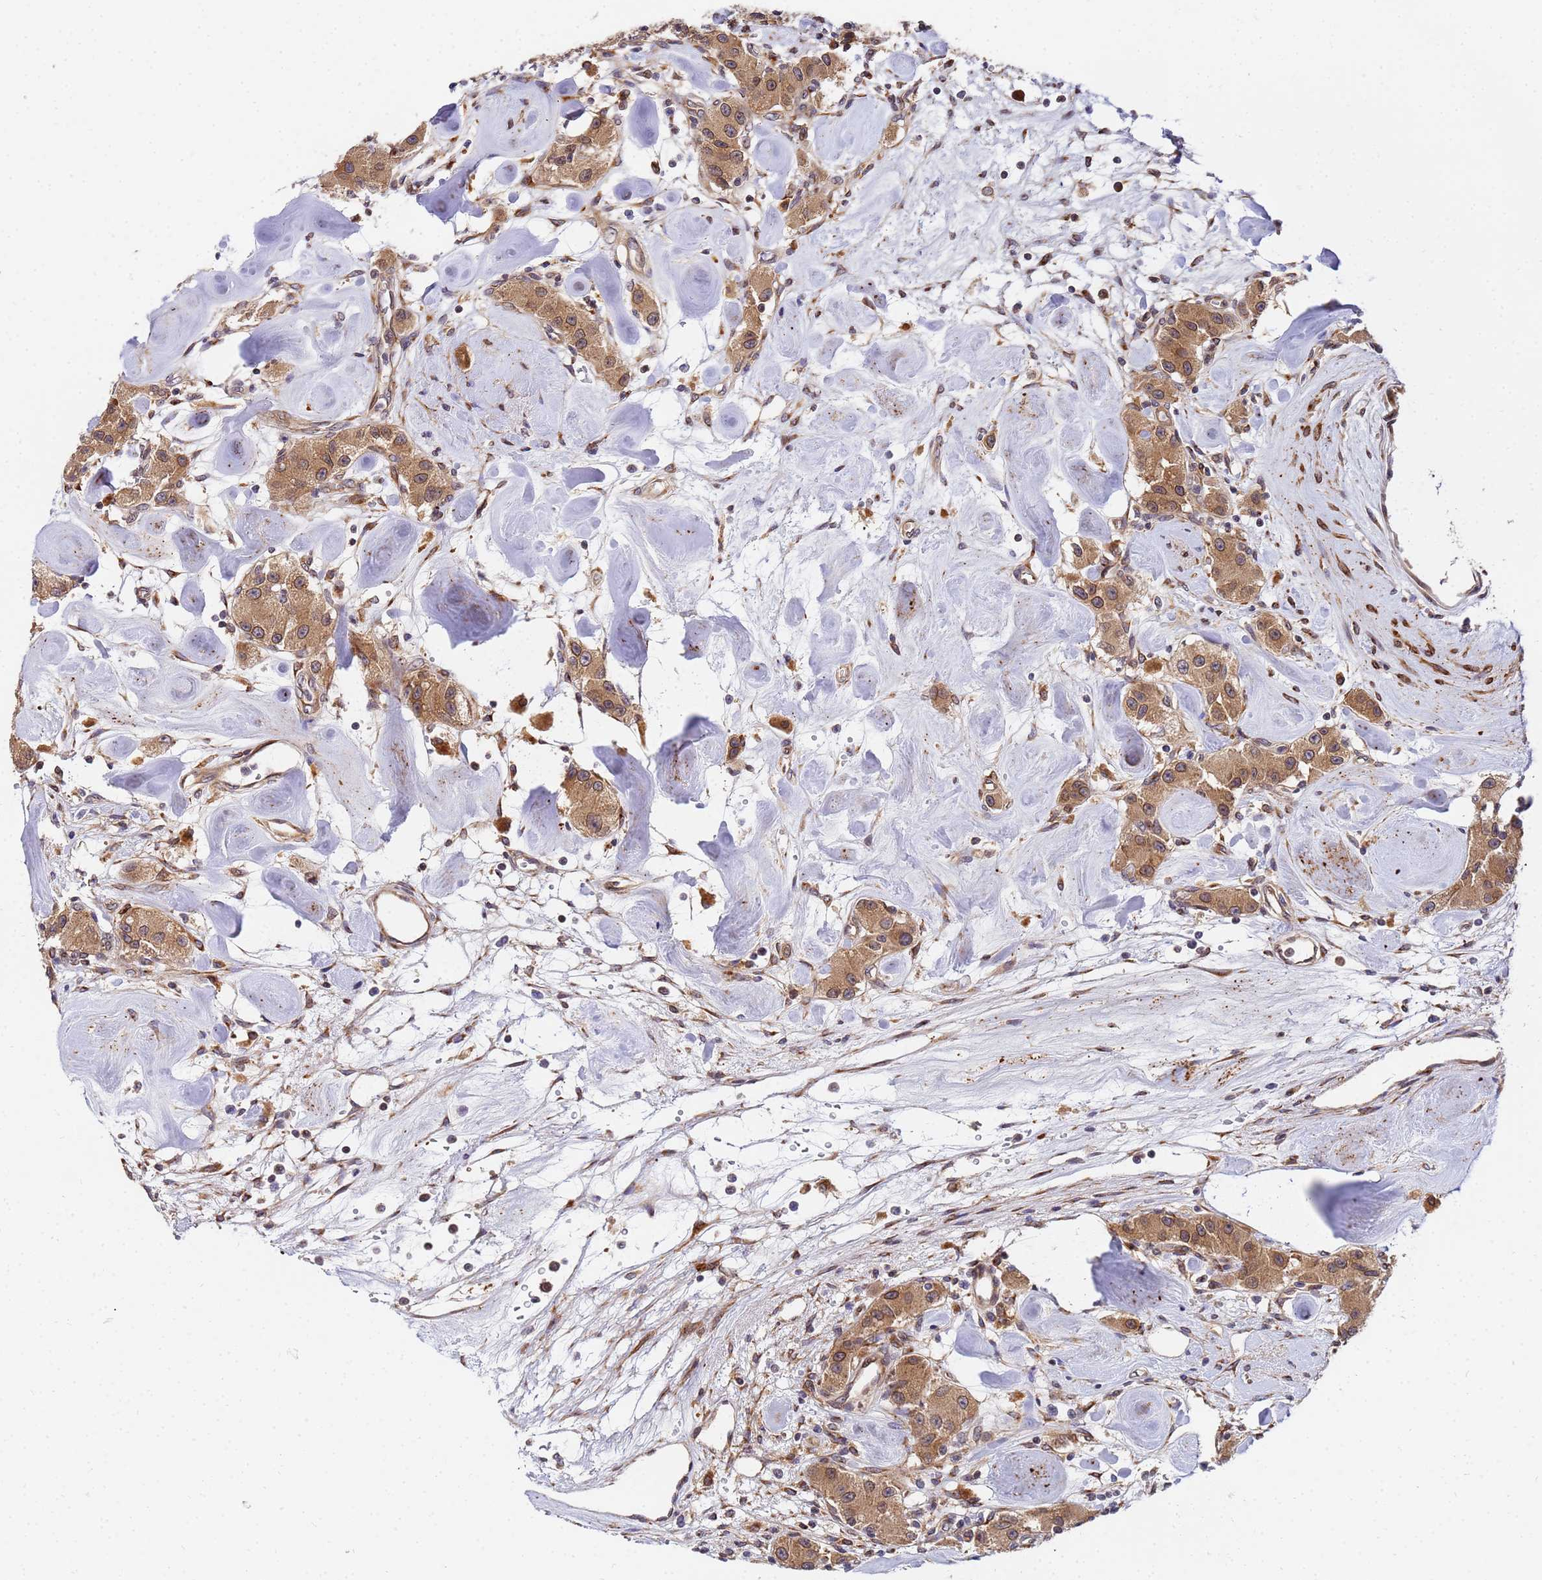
{"staining": {"intensity": "moderate", "quantity": ">75%", "location": "cytoplasmic/membranous"}, "tissue": "carcinoid", "cell_type": "Tumor cells", "image_type": "cancer", "snomed": [{"axis": "morphology", "description": "Carcinoid, malignant, NOS"}, {"axis": "topography", "description": "Pancreas"}], "caption": "Moderate cytoplasmic/membranous staining is identified in about >75% of tumor cells in carcinoid.", "gene": "UNC93B1", "patient": {"sex": "male", "age": 41}}